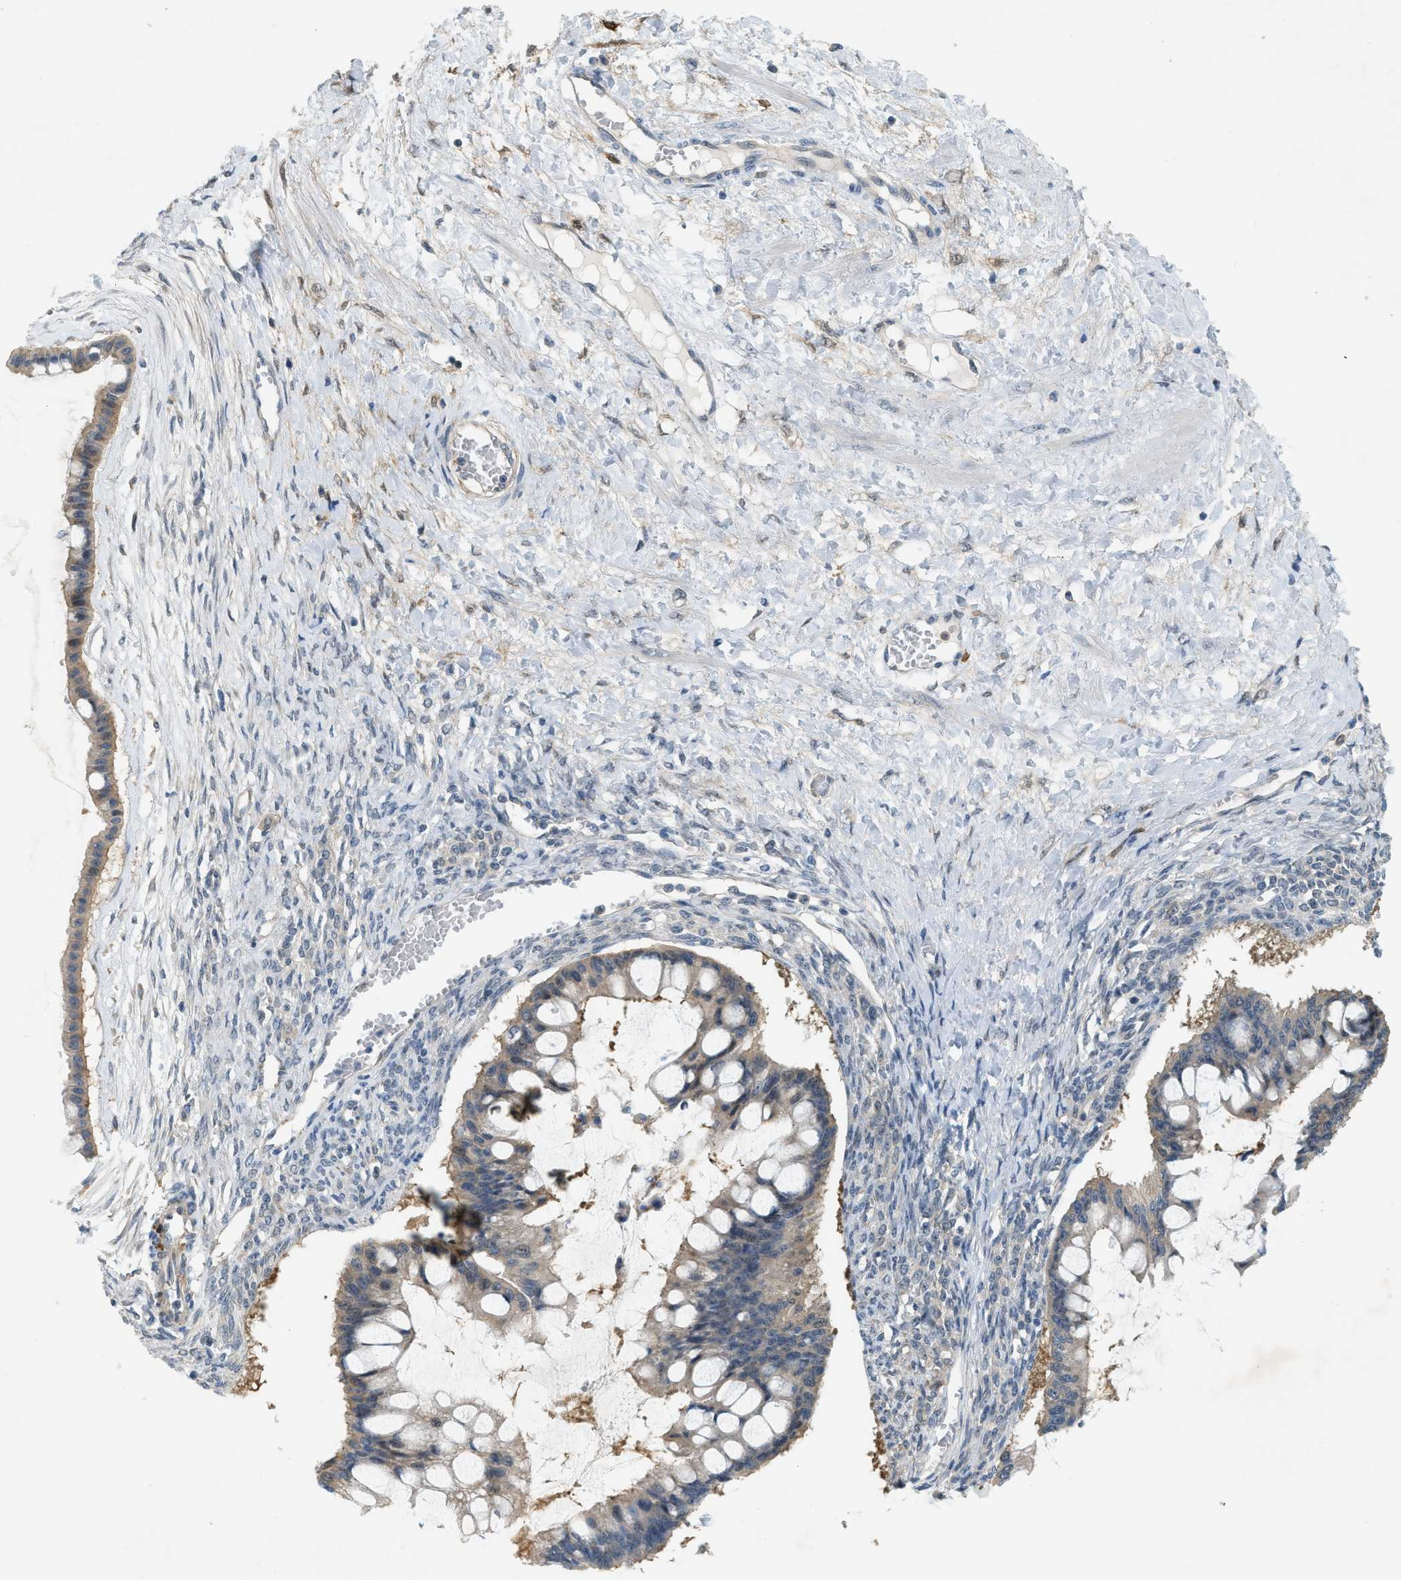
{"staining": {"intensity": "weak", "quantity": ">75%", "location": "cytoplasmic/membranous"}, "tissue": "ovarian cancer", "cell_type": "Tumor cells", "image_type": "cancer", "snomed": [{"axis": "morphology", "description": "Cystadenocarcinoma, mucinous, NOS"}, {"axis": "topography", "description": "Ovary"}], "caption": "Protein expression analysis of human ovarian cancer (mucinous cystadenocarcinoma) reveals weak cytoplasmic/membranous expression in approximately >75% of tumor cells.", "gene": "PDCL3", "patient": {"sex": "female", "age": 73}}